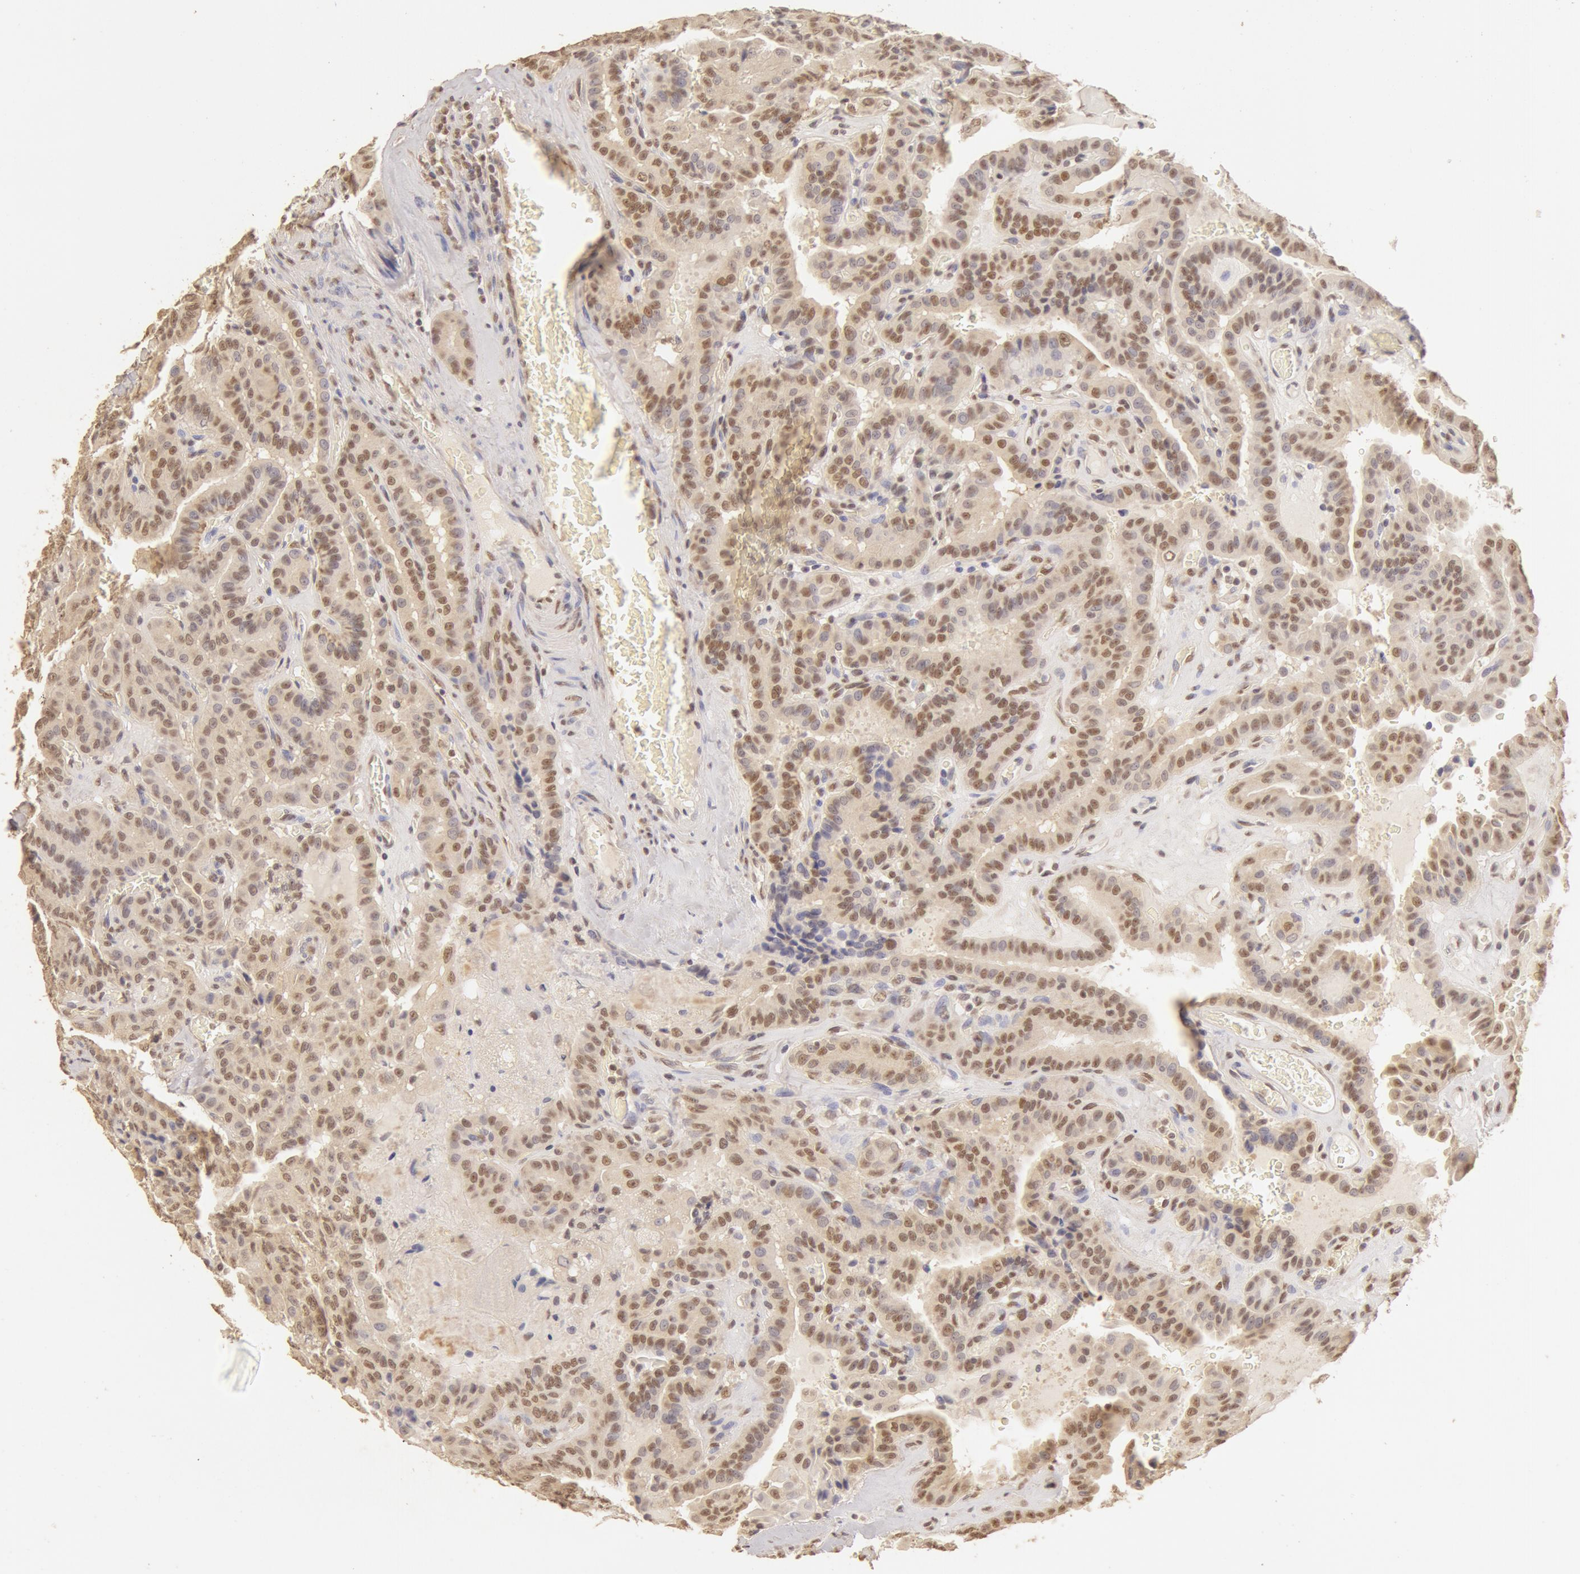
{"staining": {"intensity": "moderate", "quantity": ">75%", "location": "cytoplasmic/membranous,nuclear"}, "tissue": "thyroid cancer", "cell_type": "Tumor cells", "image_type": "cancer", "snomed": [{"axis": "morphology", "description": "Papillary adenocarcinoma, NOS"}, {"axis": "topography", "description": "Thyroid gland"}], "caption": "Immunohistochemical staining of thyroid cancer (papillary adenocarcinoma) displays medium levels of moderate cytoplasmic/membranous and nuclear protein staining in approximately >75% of tumor cells.", "gene": "SNRNP70", "patient": {"sex": "male", "age": 87}}